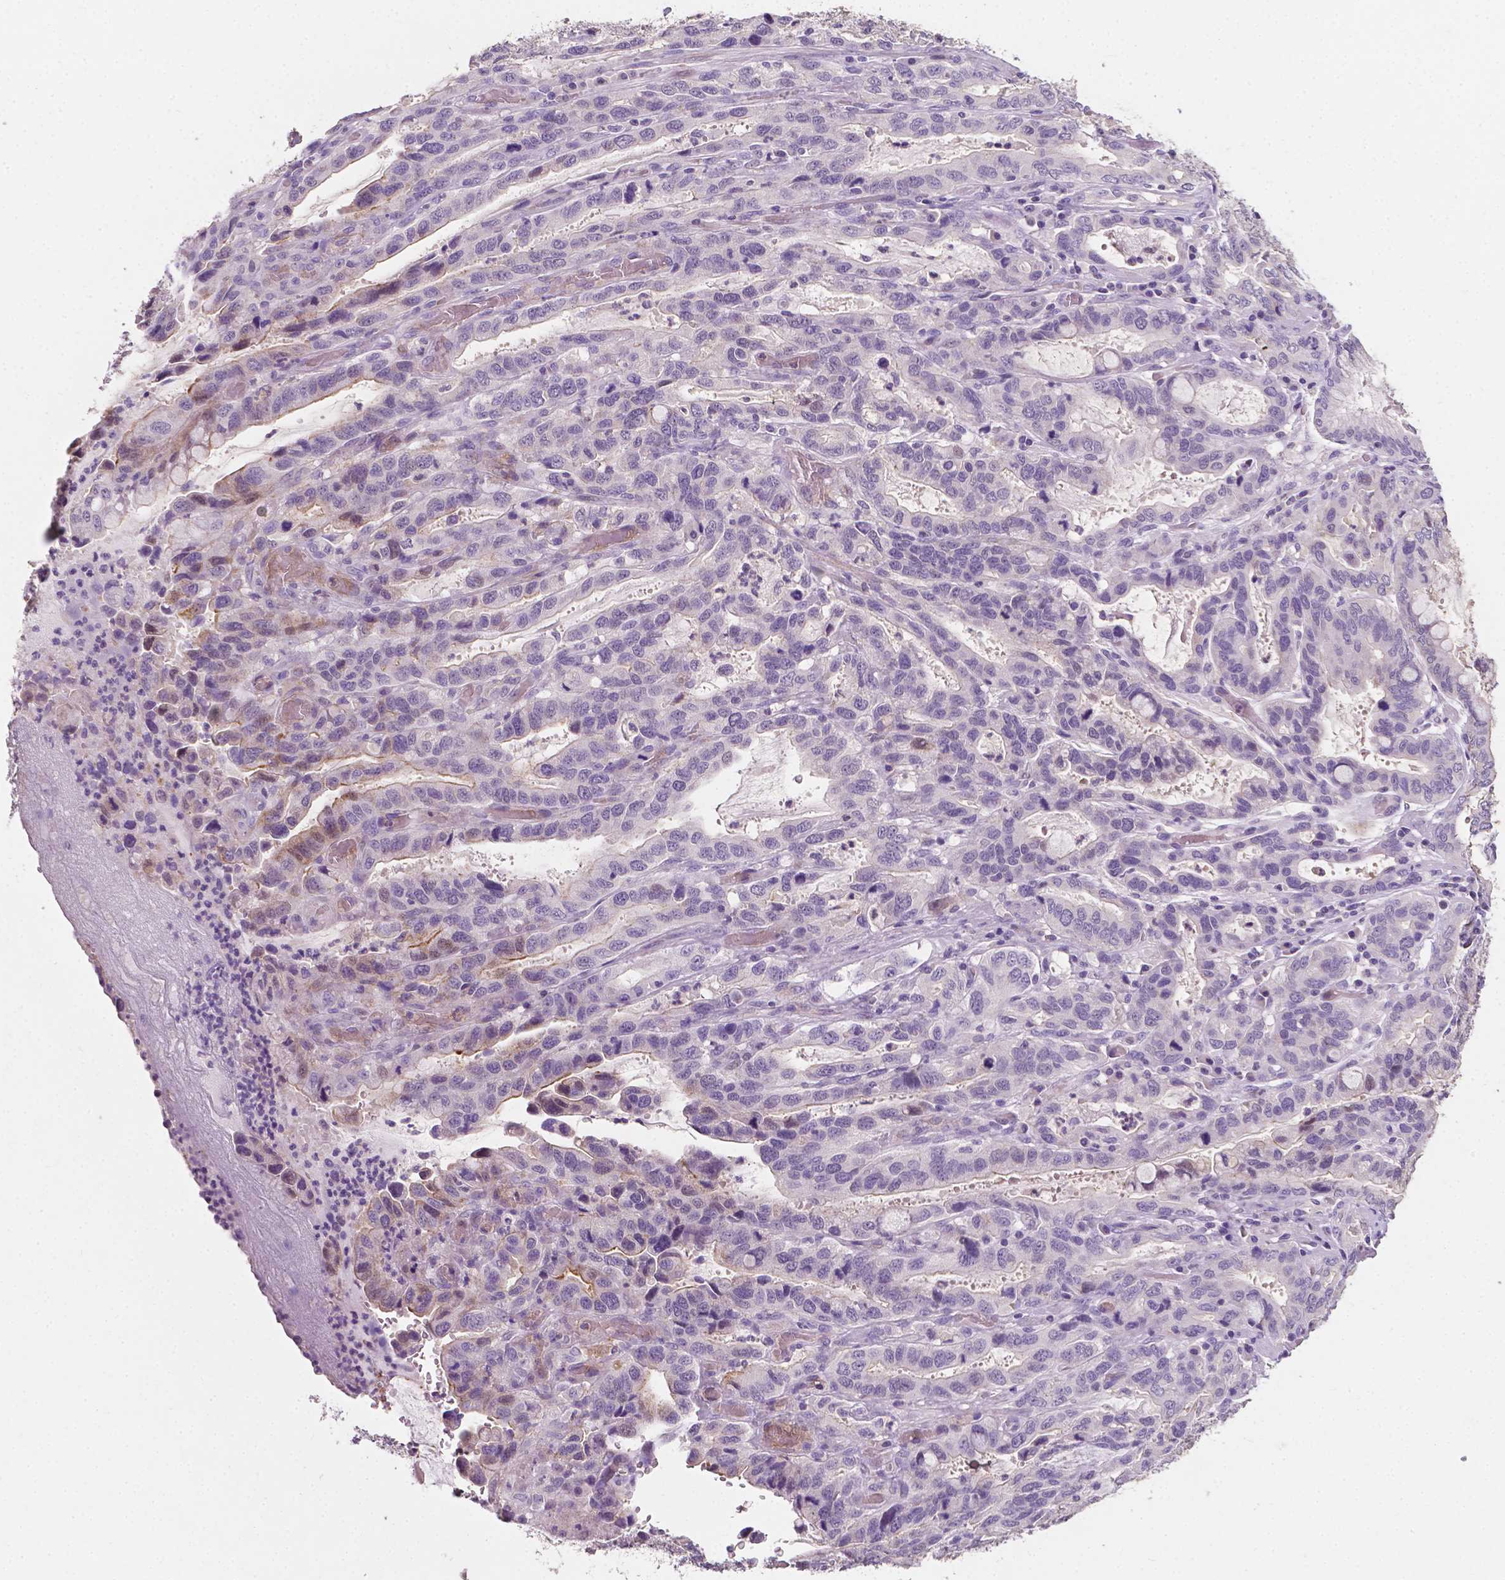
{"staining": {"intensity": "weak", "quantity": "<25%", "location": "cytoplasmic/membranous"}, "tissue": "stomach cancer", "cell_type": "Tumor cells", "image_type": "cancer", "snomed": [{"axis": "morphology", "description": "Adenocarcinoma, NOS"}, {"axis": "topography", "description": "Stomach, lower"}], "caption": "Human adenocarcinoma (stomach) stained for a protein using IHC shows no positivity in tumor cells.", "gene": "EGFR", "patient": {"sex": "female", "age": 76}}